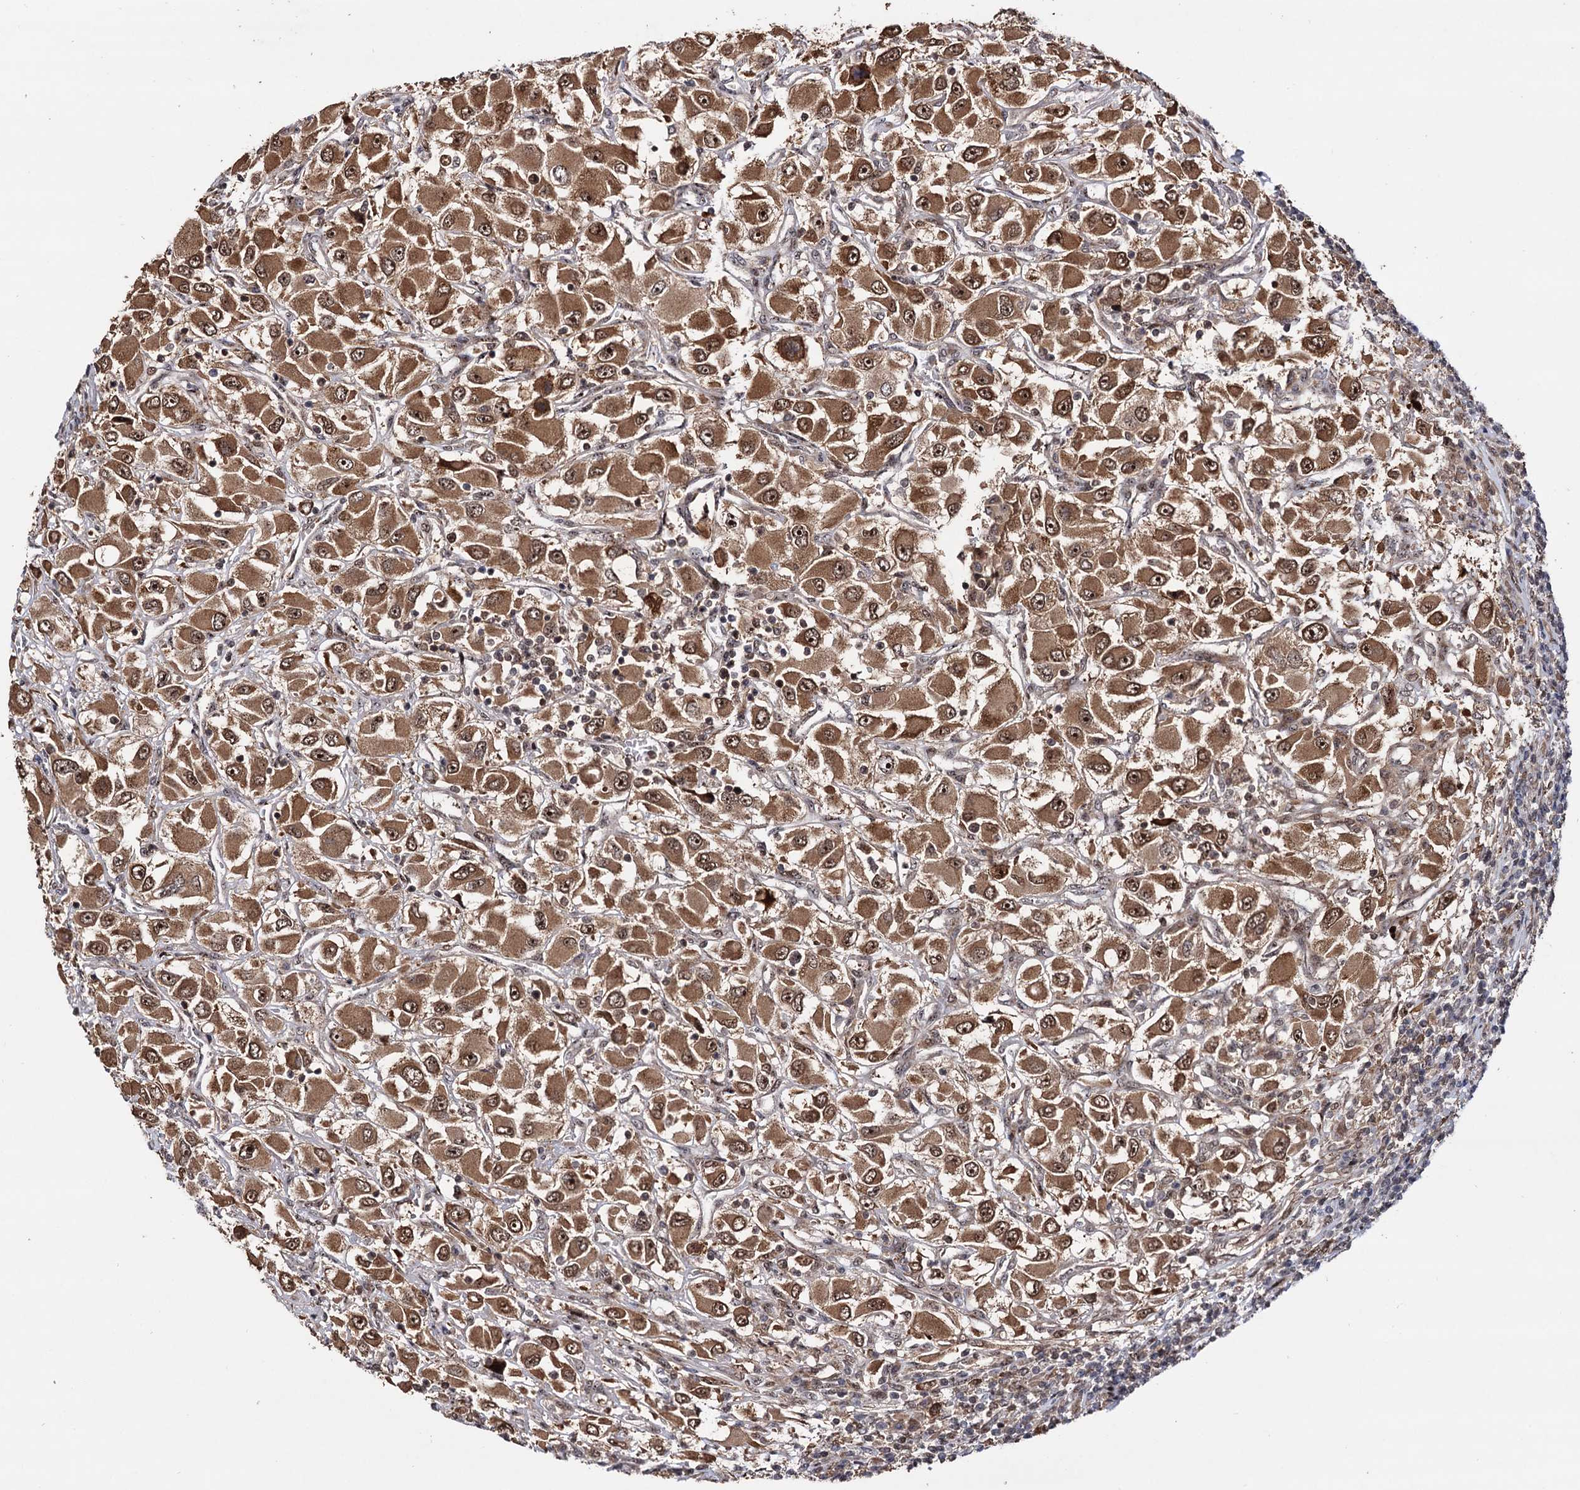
{"staining": {"intensity": "moderate", "quantity": ">75%", "location": "cytoplasmic/membranous,nuclear"}, "tissue": "renal cancer", "cell_type": "Tumor cells", "image_type": "cancer", "snomed": [{"axis": "morphology", "description": "Adenocarcinoma, NOS"}, {"axis": "topography", "description": "Kidney"}], "caption": "DAB immunohistochemical staining of renal cancer (adenocarcinoma) shows moderate cytoplasmic/membranous and nuclear protein positivity in approximately >75% of tumor cells.", "gene": "PIGB", "patient": {"sex": "female", "age": 52}}